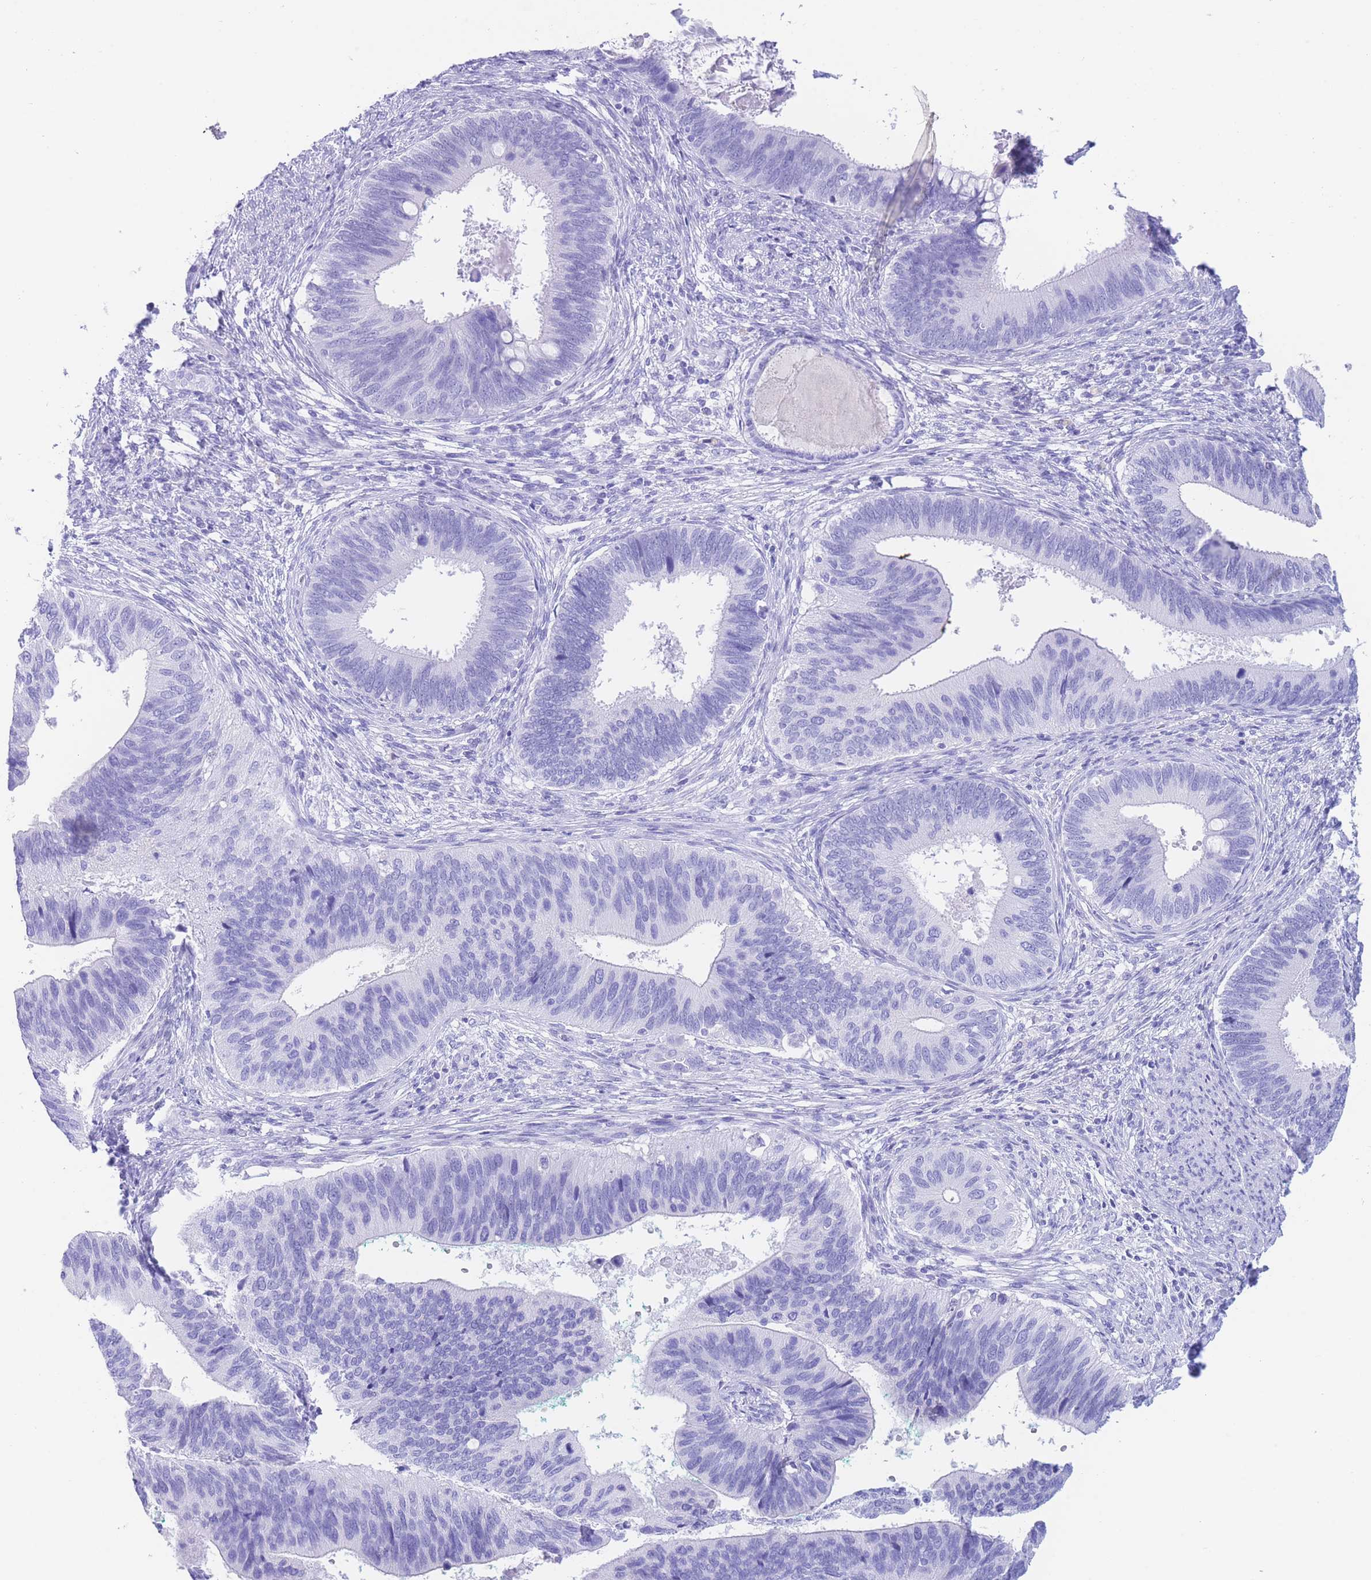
{"staining": {"intensity": "negative", "quantity": "none", "location": "none"}, "tissue": "cervical cancer", "cell_type": "Tumor cells", "image_type": "cancer", "snomed": [{"axis": "morphology", "description": "Adenocarcinoma, NOS"}, {"axis": "topography", "description": "Cervix"}], "caption": "Adenocarcinoma (cervical) was stained to show a protein in brown. There is no significant expression in tumor cells.", "gene": "SLCO1B3", "patient": {"sex": "female", "age": 42}}